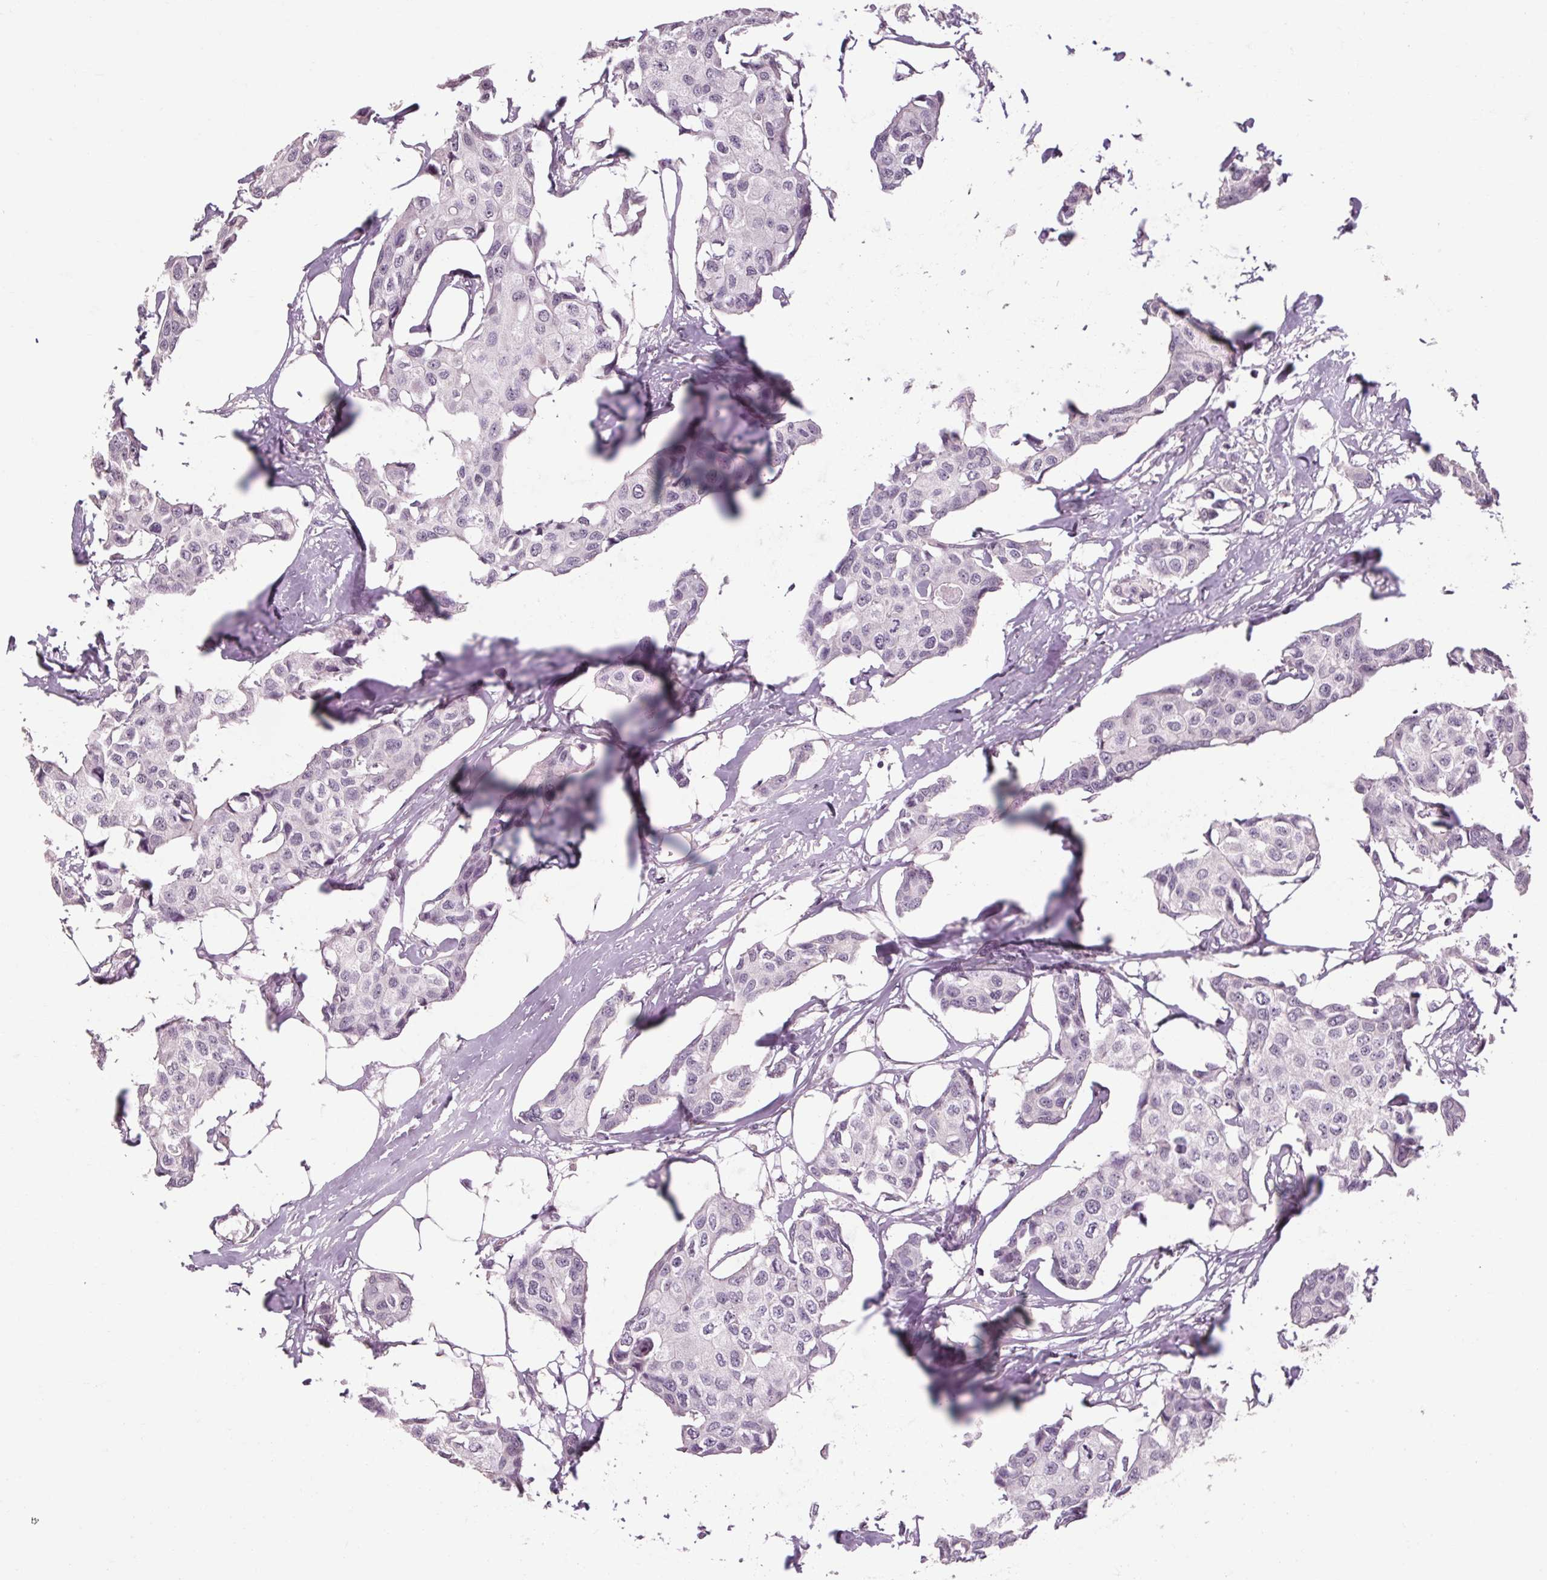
{"staining": {"intensity": "negative", "quantity": "none", "location": "none"}, "tissue": "breast cancer", "cell_type": "Tumor cells", "image_type": "cancer", "snomed": [{"axis": "morphology", "description": "Duct carcinoma"}, {"axis": "topography", "description": "Breast"}], "caption": "Immunohistochemistry (IHC) histopathology image of neoplastic tissue: human breast cancer stained with DAB (3,3'-diaminobenzidine) reveals no significant protein positivity in tumor cells.", "gene": "POMC", "patient": {"sex": "female", "age": 80}}